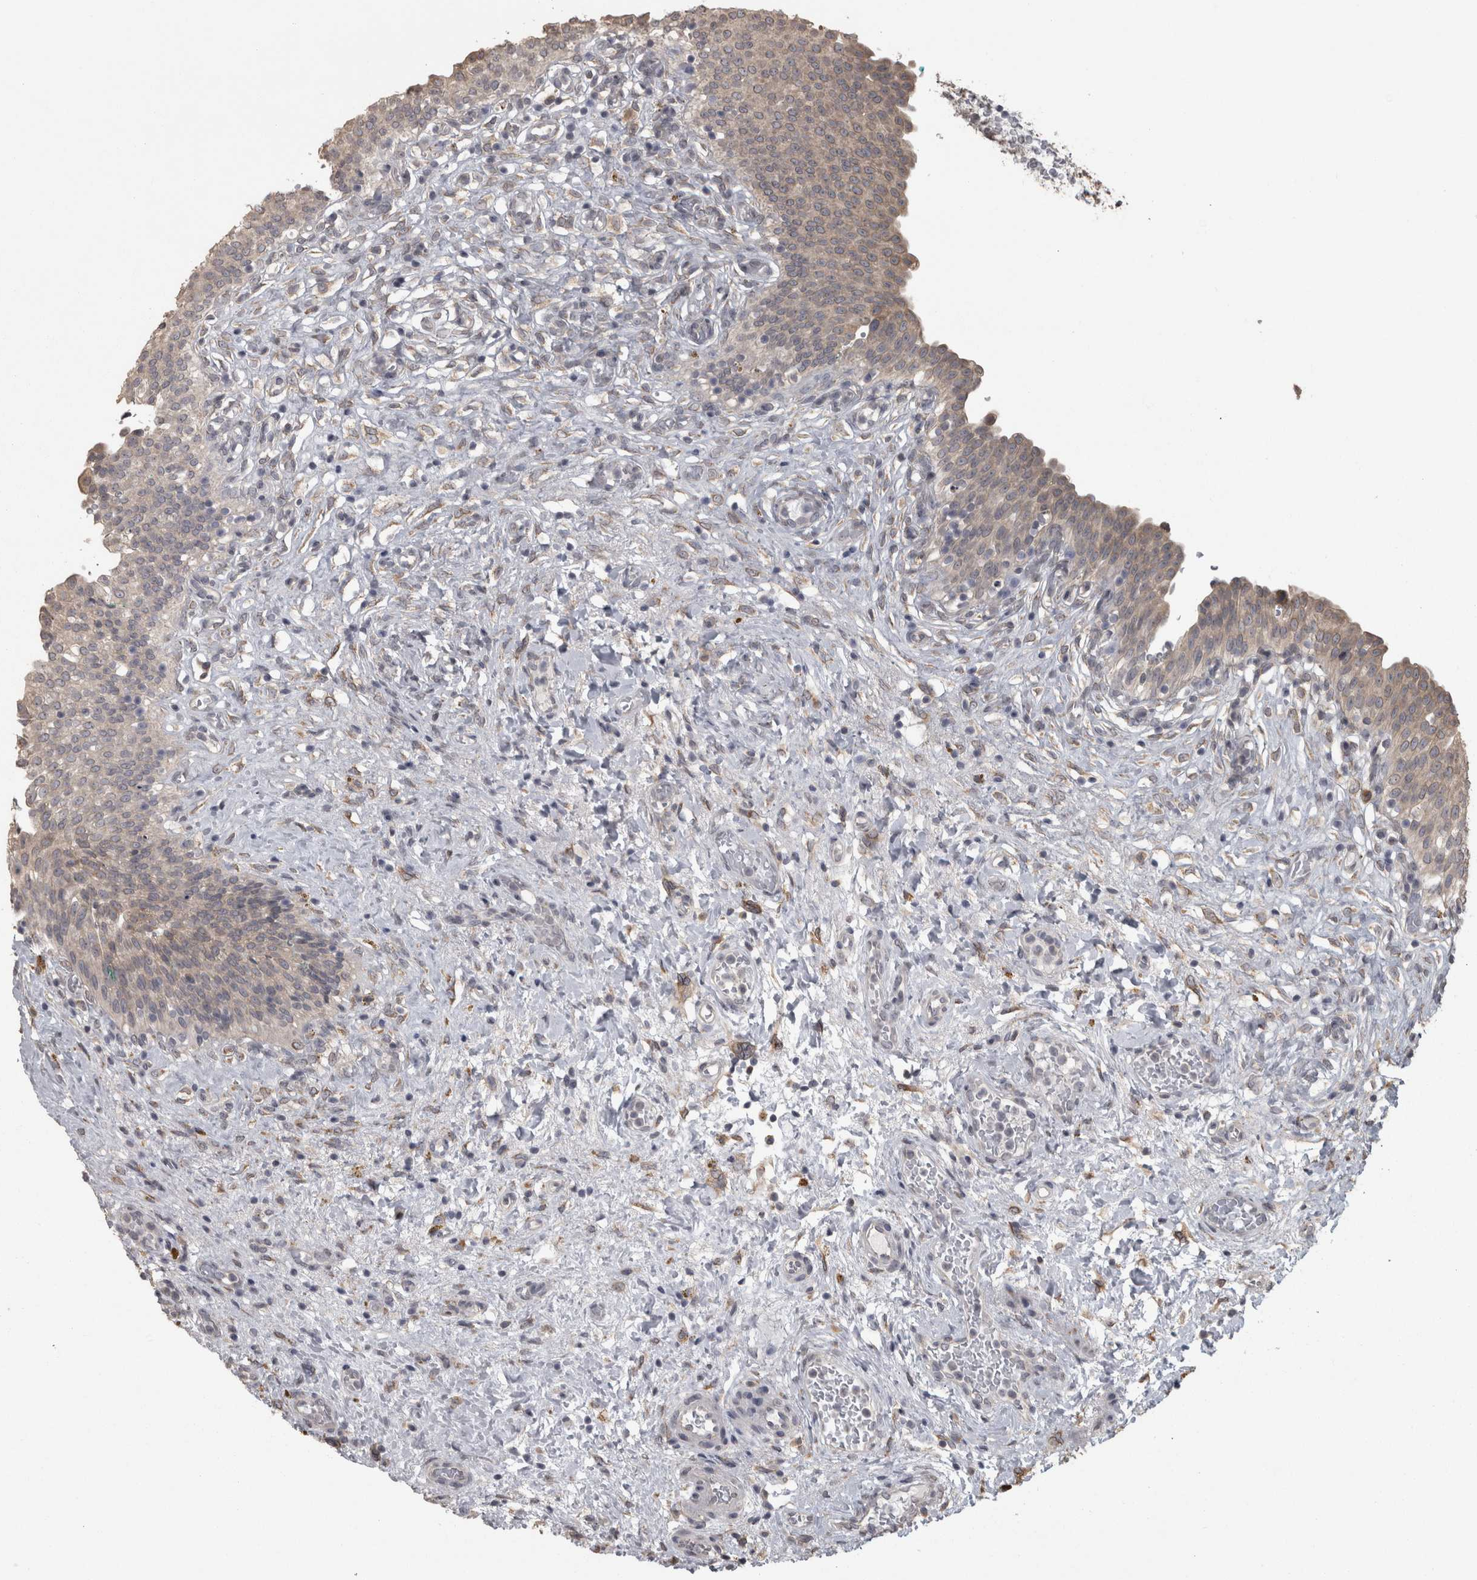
{"staining": {"intensity": "weak", "quantity": ">75%", "location": "cytoplasmic/membranous"}, "tissue": "urinary bladder", "cell_type": "Urothelial cells", "image_type": "normal", "snomed": [{"axis": "morphology", "description": "Urothelial carcinoma, High grade"}, {"axis": "topography", "description": "Urinary bladder"}], "caption": "Weak cytoplasmic/membranous expression is present in about >75% of urothelial cells in normal urinary bladder.", "gene": "RAB29", "patient": {"sex": "male", "age": 46}}